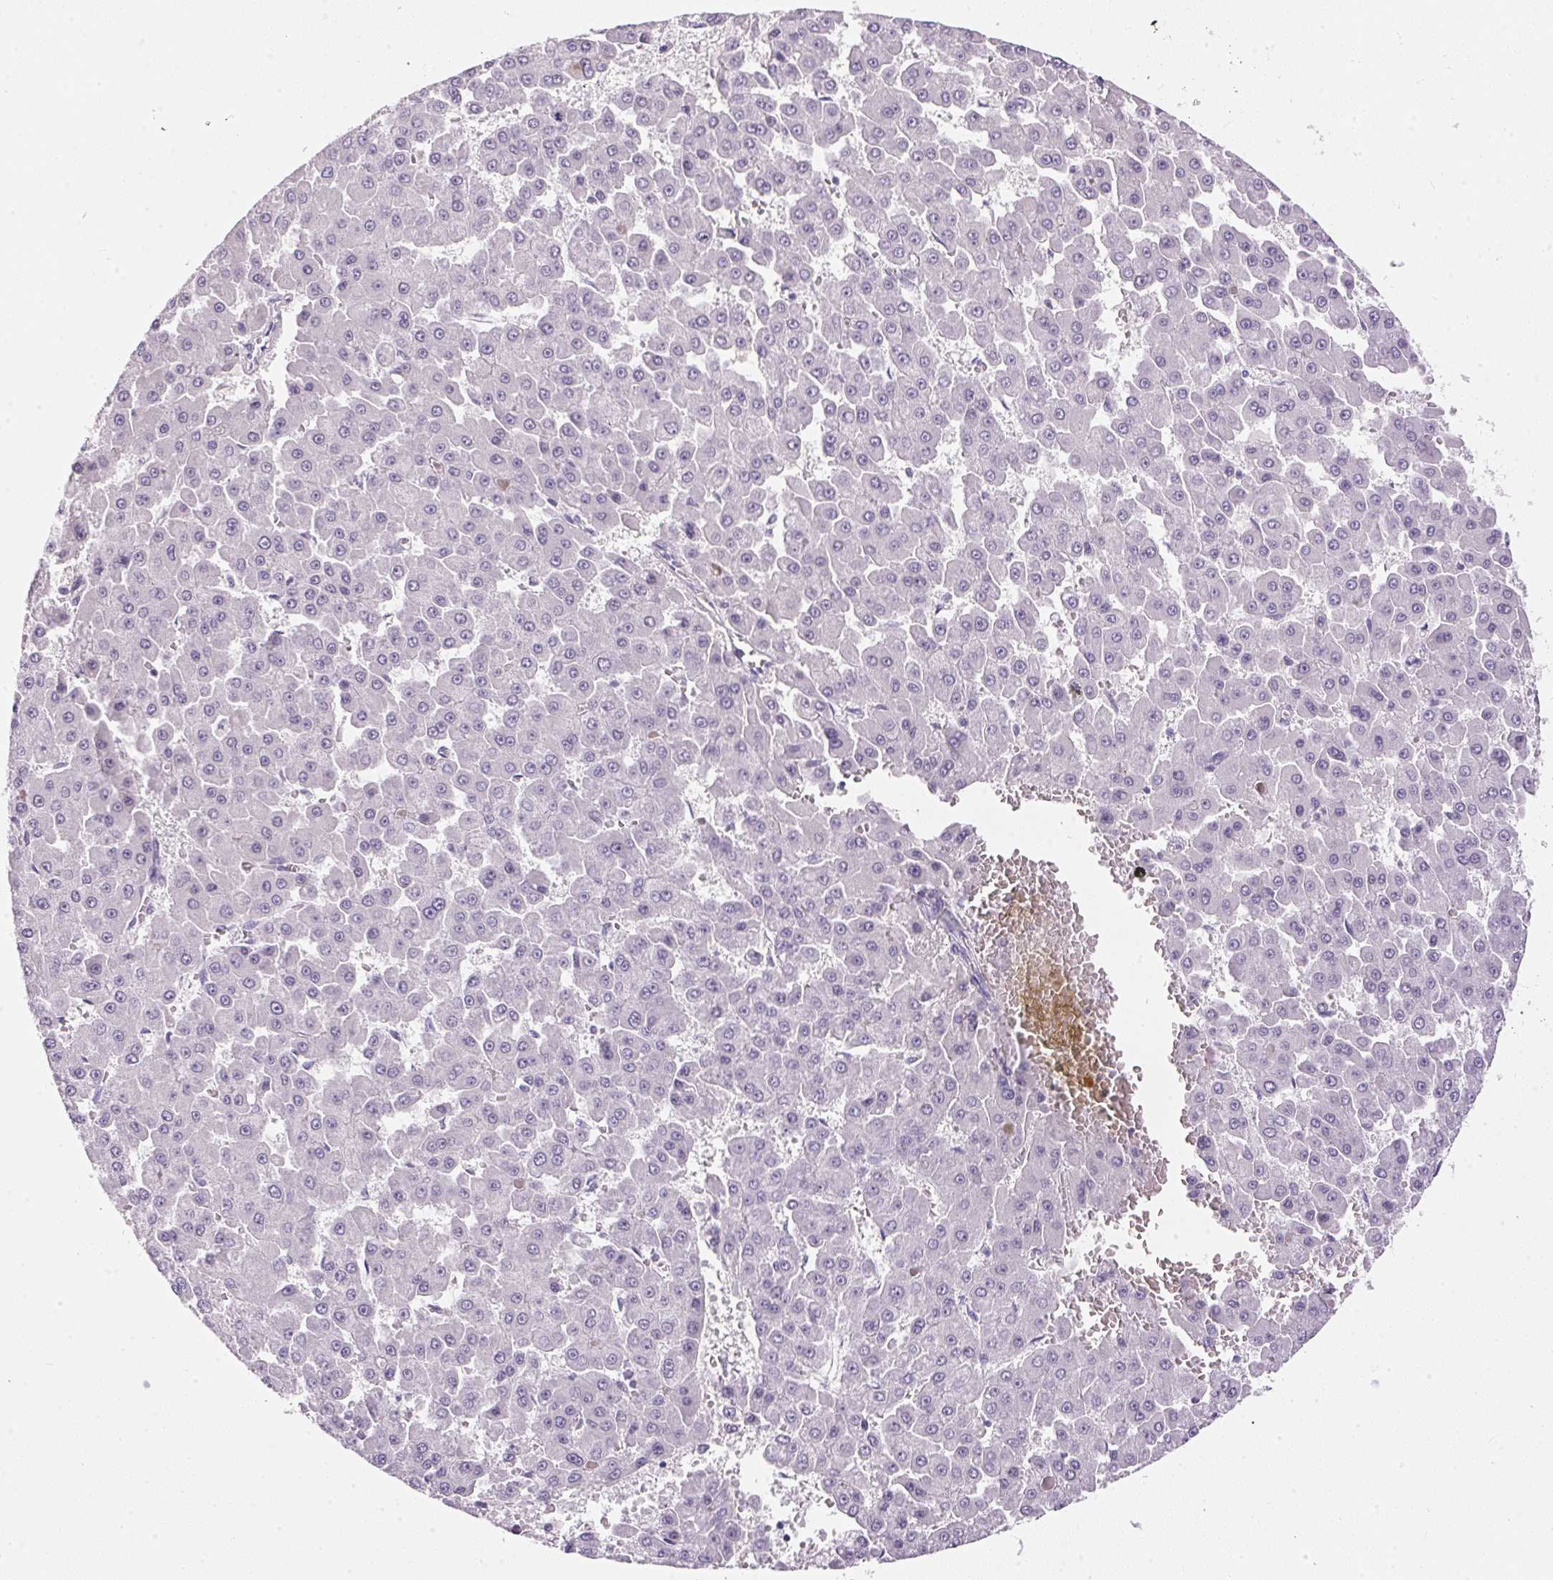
{"staining": {"intensity": "negative", "quantity": "none", "location": "none"}, "tissue": "liver cancer", "cell_type": "Tumor cells", "image_type": "cancer", "snomed": [{"axis": "morphology", "description": "Carcinoma, Hepatocellular, NOS"}, {"axis": "topography", "description": "Liver"}], "caption": "Immunohistochemistry photomicrograph of hepatocellular carcinoma (liver) stained for a protein (brown), which reveals no expression in tumor cells. (DAB immunohistochemistry with hematoxylin counter stain).", "gene": "GBP6", "patient": {"sex": "male", "age": 78}}